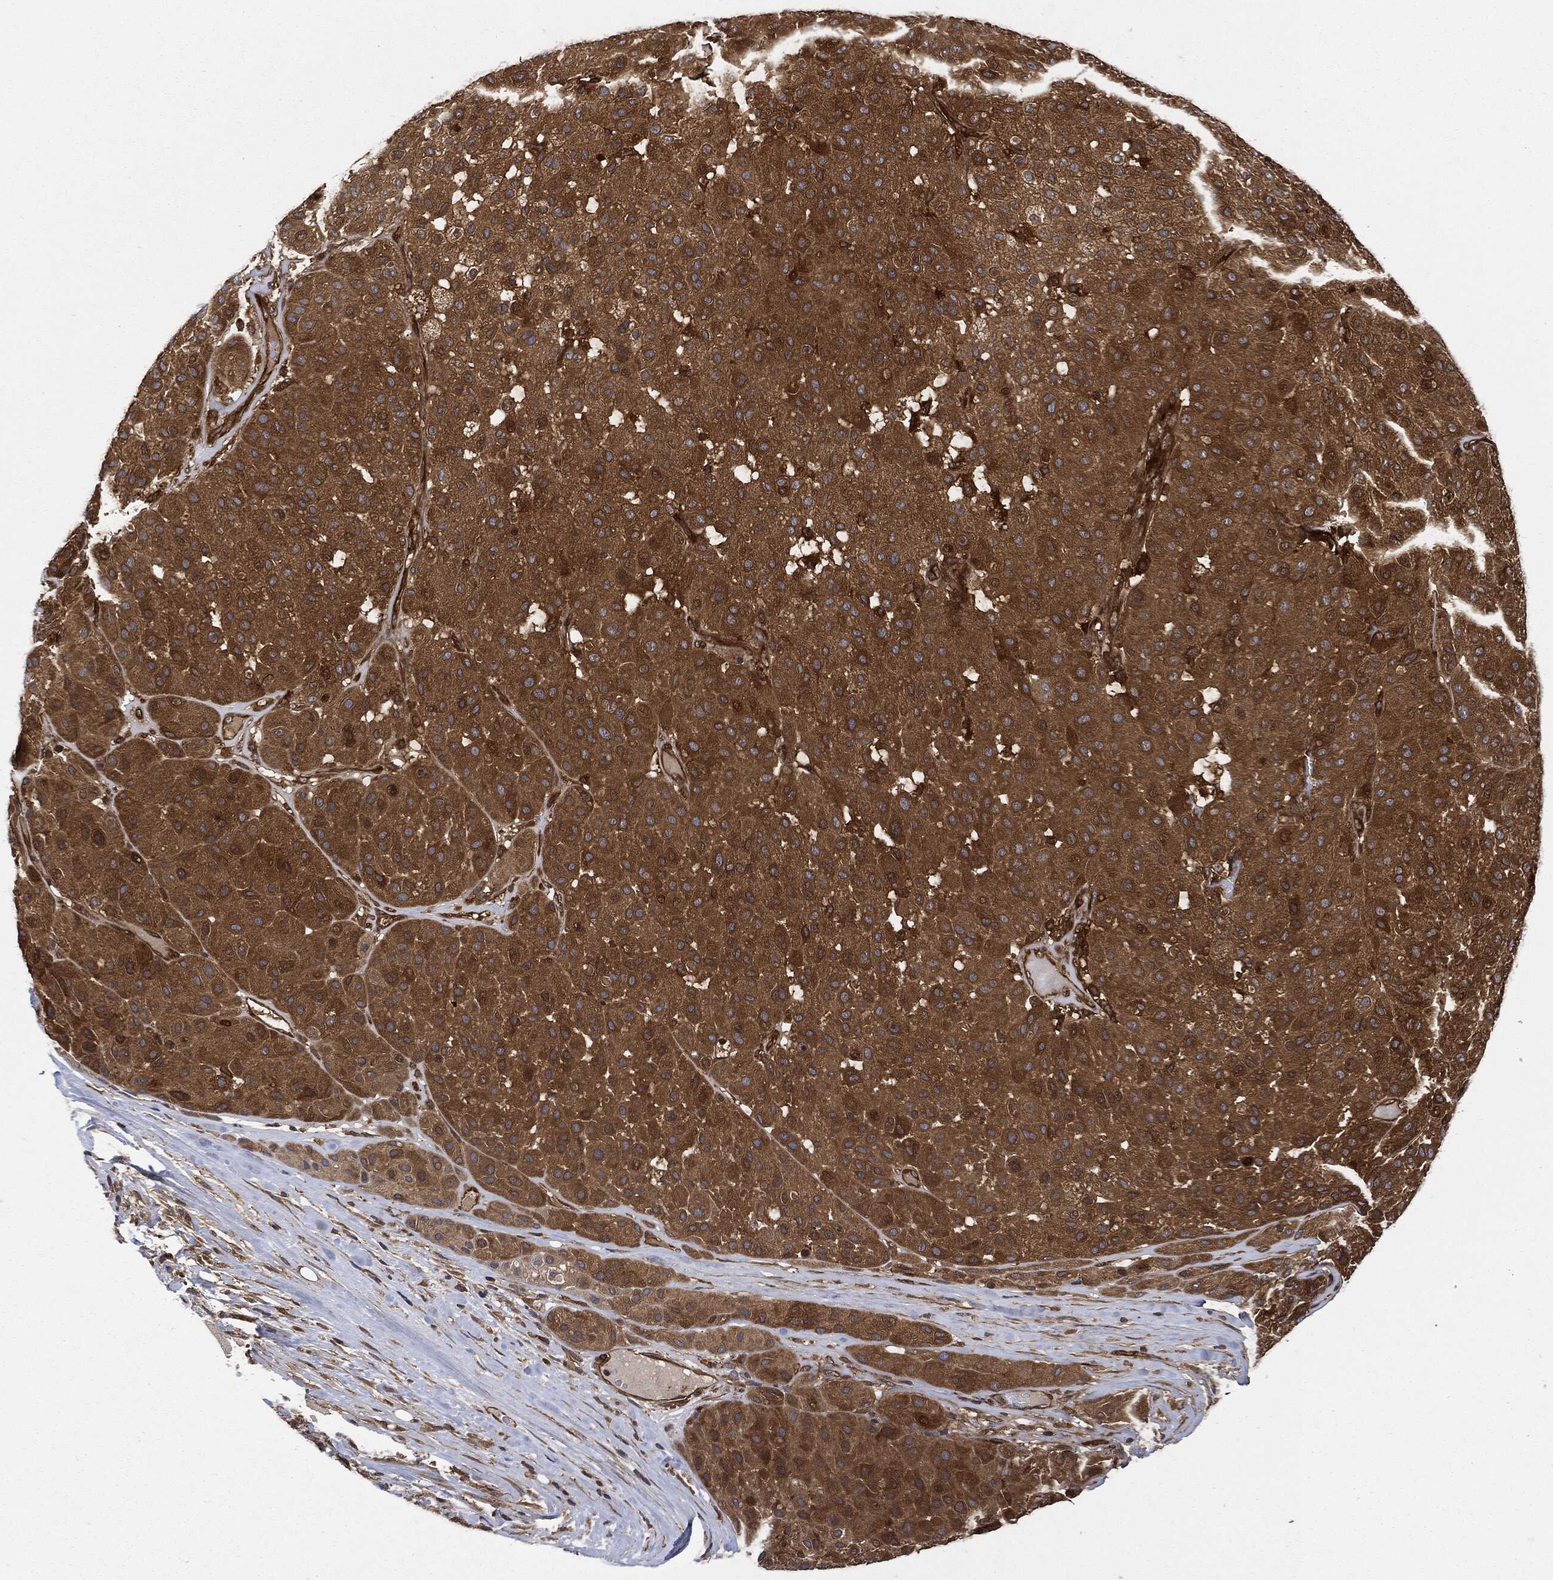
{"staining": {"intensity": "moderate", "quantity": ">75%", "location": "cytoplasmic/membranous"}, "tissue": "melanoma", "cell_type": "Tumor cells", "image_type": "cancer", "snomed": [{"axis": "morphology", "description": "Malignant melanoma, Metastatic site"}, {"axis": "topography", "description": "Smooth muscle"}], "caption": "Protein expression by IHC reveals moderate cytoplasmic/membranous expression in about >75% of tumor cells in malignant melanoma (metastatic site).", "gene": "XPNPEP1", "patient": {"sex": "male", "age": 41}}